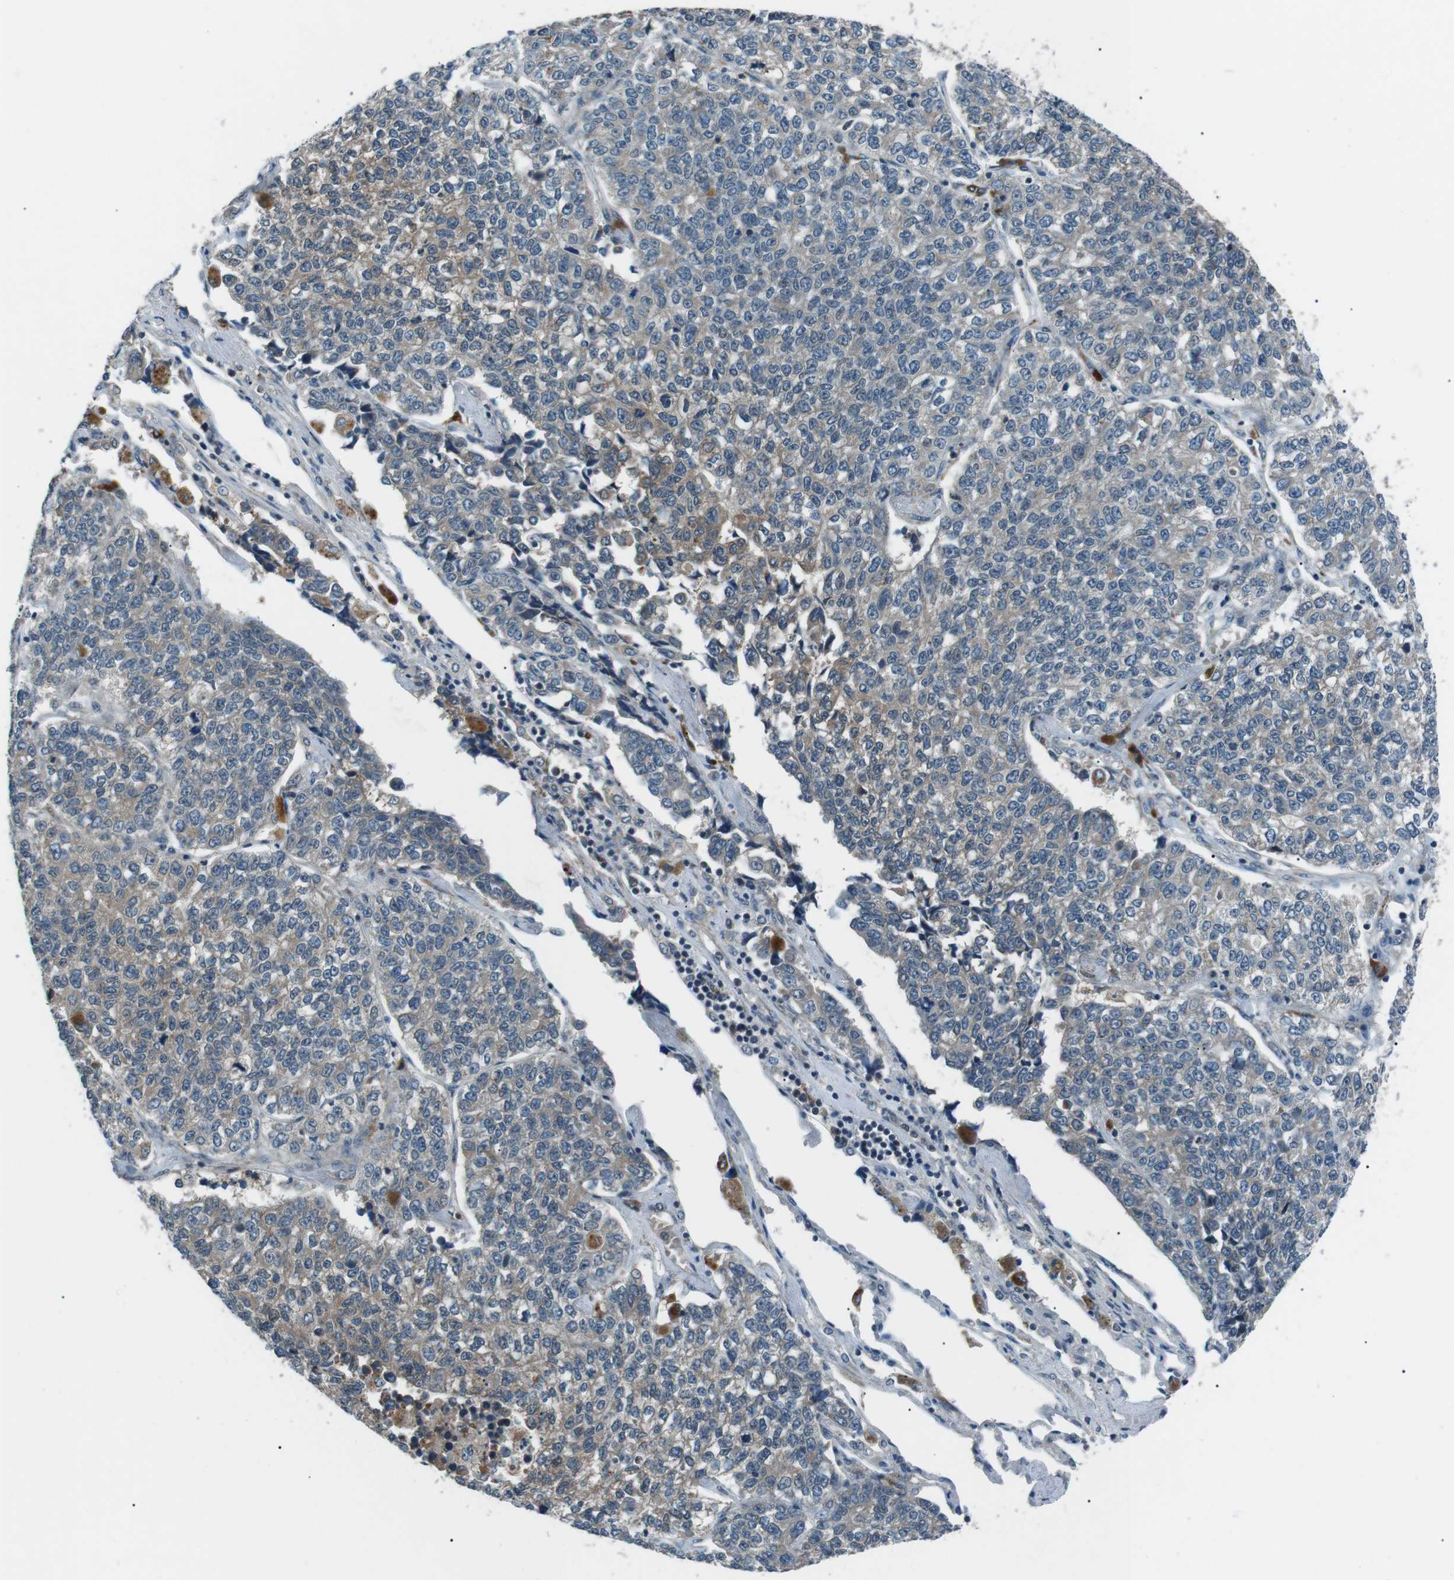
{"staining": {"intensity": "weak", "quantity": "<25%", "location": "cytoplasmic/membranous"}, "tissue": "lung cancer", "cell_type": "Tumor cells", "image_type": "cancer", "snomed": [{"axis": "morphology", "description": "Adenocarcinoma, NOS"}, {"axis": "topography", "description": "Lung"}], "caption": "A high-resolution micrograph shows IHC staining of adenocarcinoma (lung), which demonstrates no significant positivity in tumor cells.", "gene": "LRIG2", "patient": {"sex": "male", "age": 49}}